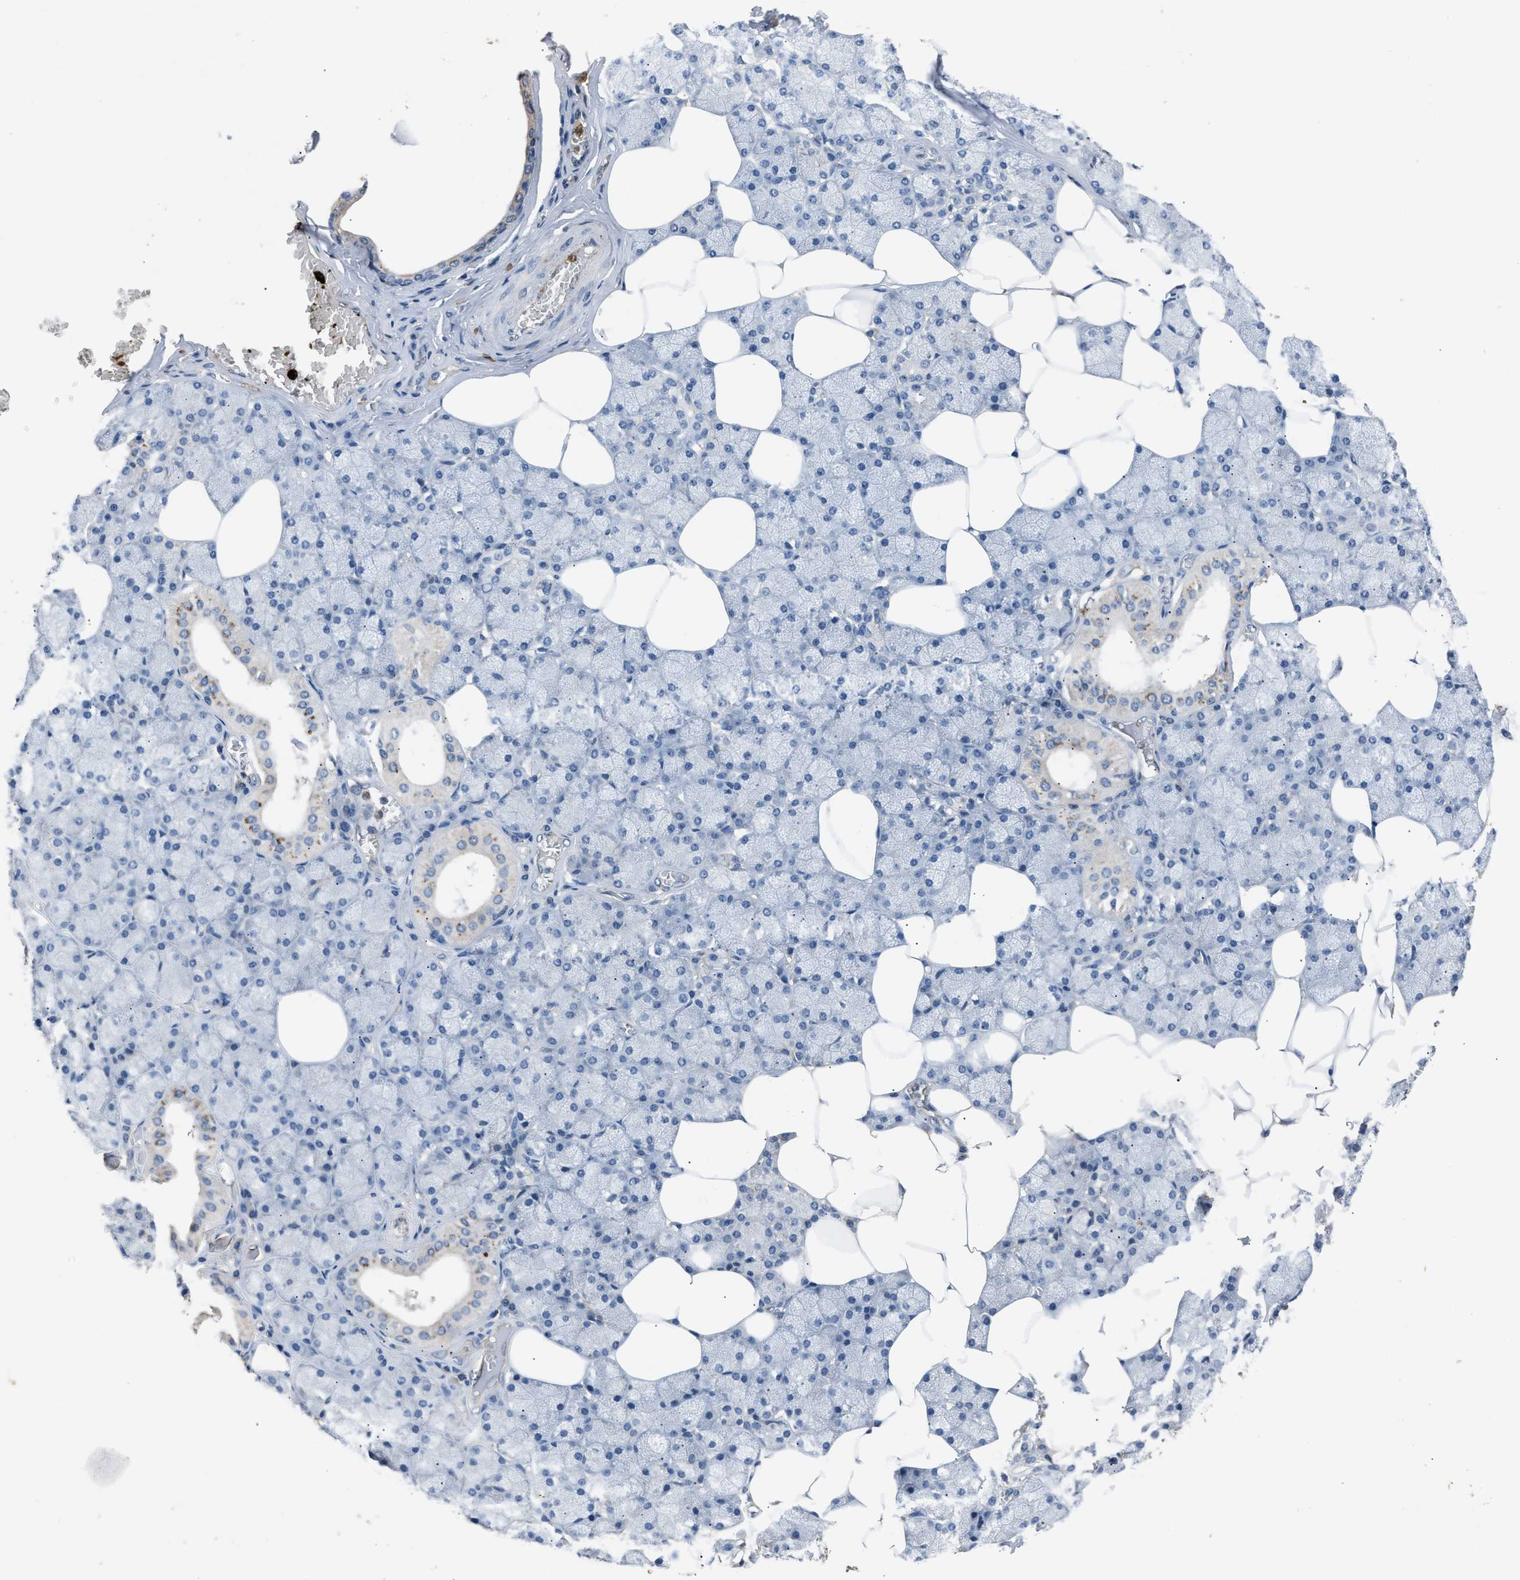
{"staining": {"intensity": "moderate", "quantity": "<25%", "location": "cytoplasmic/membranous"}, "tissue": "salivary gland", "cell_type": "Glandular cells", "image_type": "normal", "snomed": [{"axis": "morphology", "description": "Normal tissue, NOS"}, {"axis": "topography", "description": "Salivary gland"}], "caption": "Protein expression analysis of unremarkable salivary gland demonstrates moderate cytoplasmic/membranous positivity in approximately <25% of glandular cells. Immunohistochemistry (ihc) stains the protein in brown and the nuclei are stained blue.", "gene": "PPID", "patient": {"sex": "male", "age": 62}}